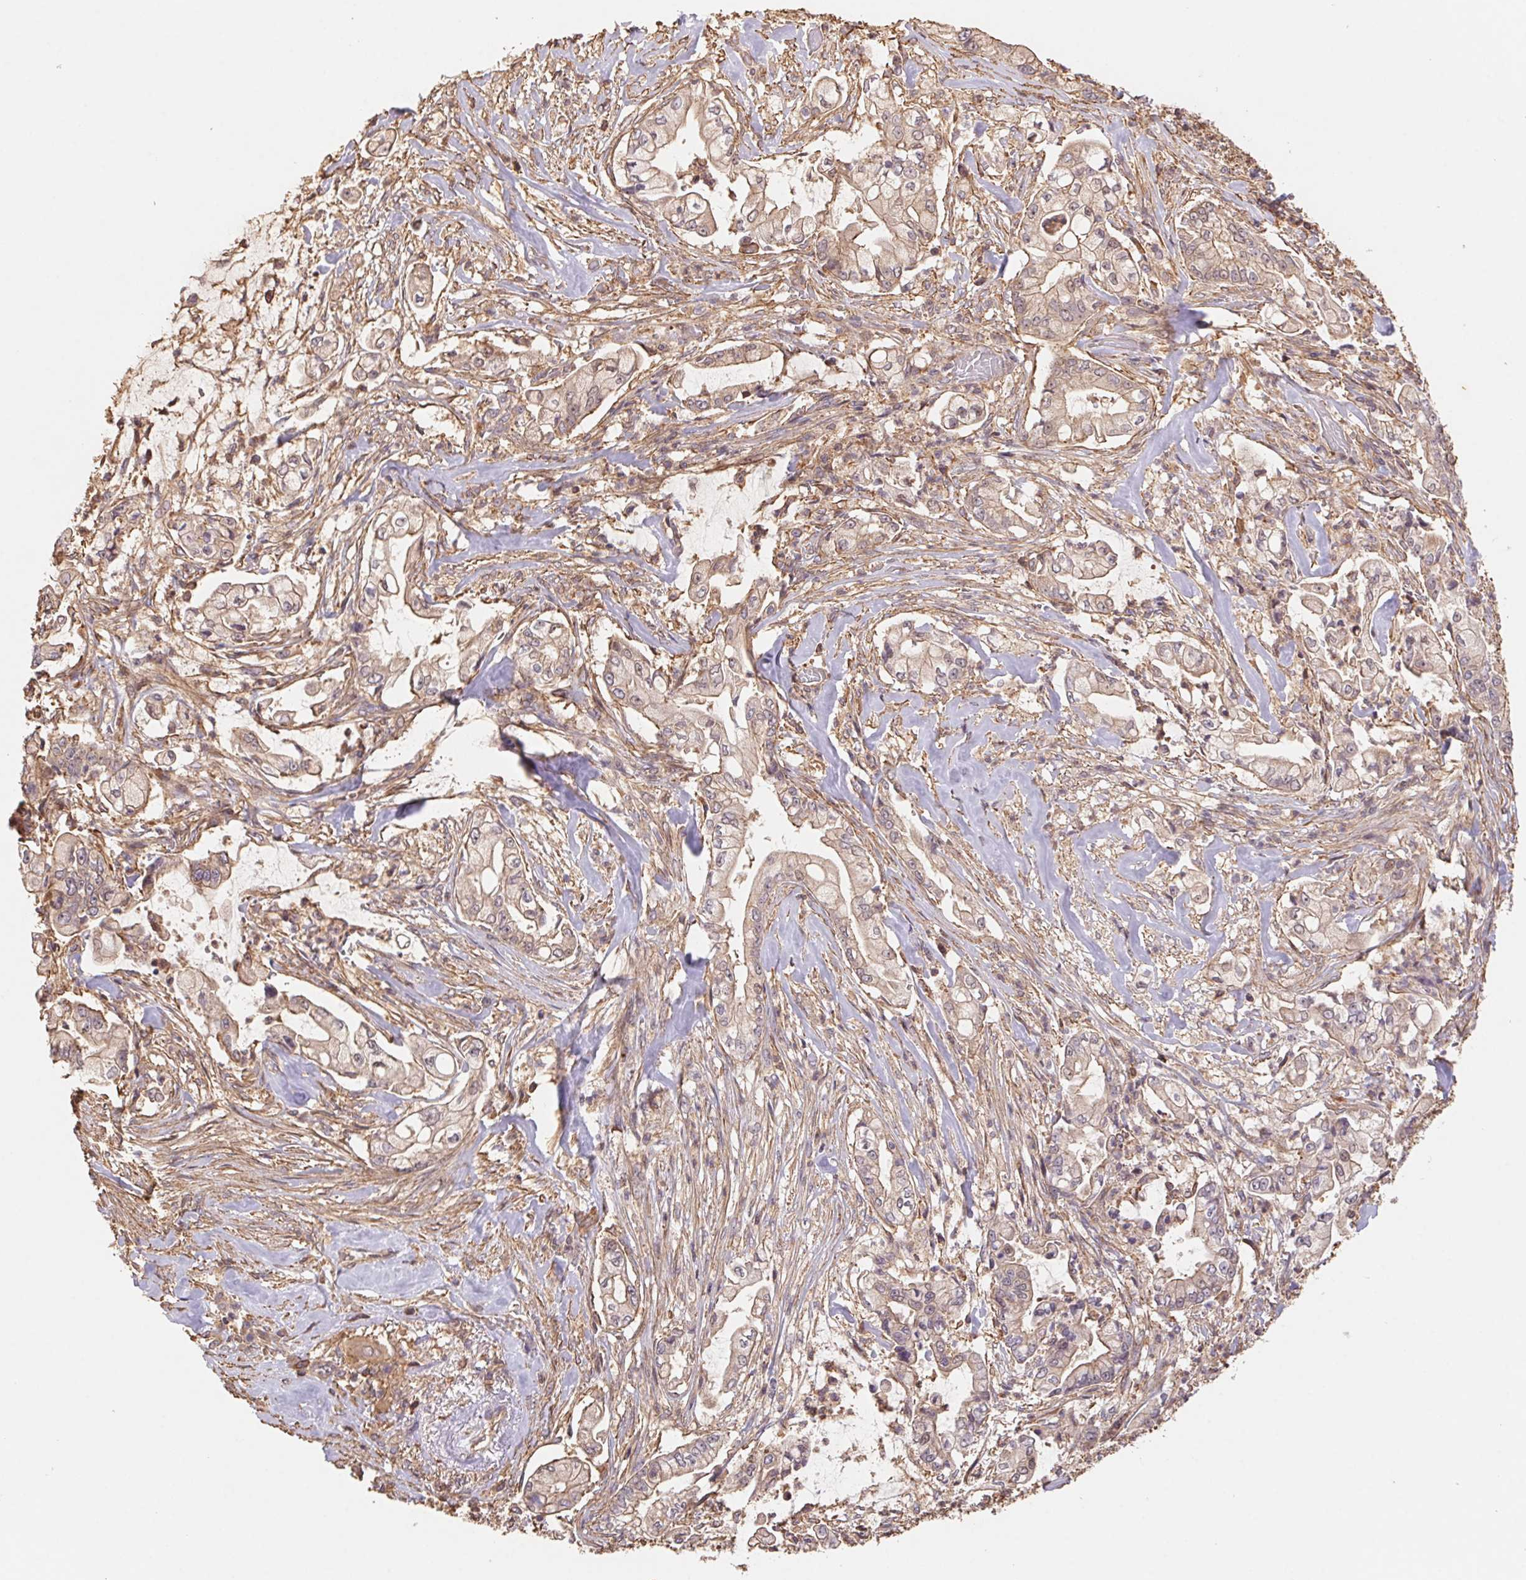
{"staining": {"intensity": "weak", "quantity": ">75%", "location": "cytoplasmic/membranous"}, "tissue": "pancreatic cancer", "cell_type": "Tumor cells", "image_type": "cancer", "snomed": [{"axis": "morphology", "description": "Adenocarcinoma, NOS"}, {"axis": "topography", "description": "Pancreas"}], "caption": "Protein staining of pancreatic cancer (adenocarcinoma) tissue exhibits weak cytoplasmic/membranous positivity in about >75% of tumor cells. (brown staining indicates protein expression, while blue staining denotes nuclei).", "gene": "ATG10", "patient": {"sex": "female", "age": 69}}